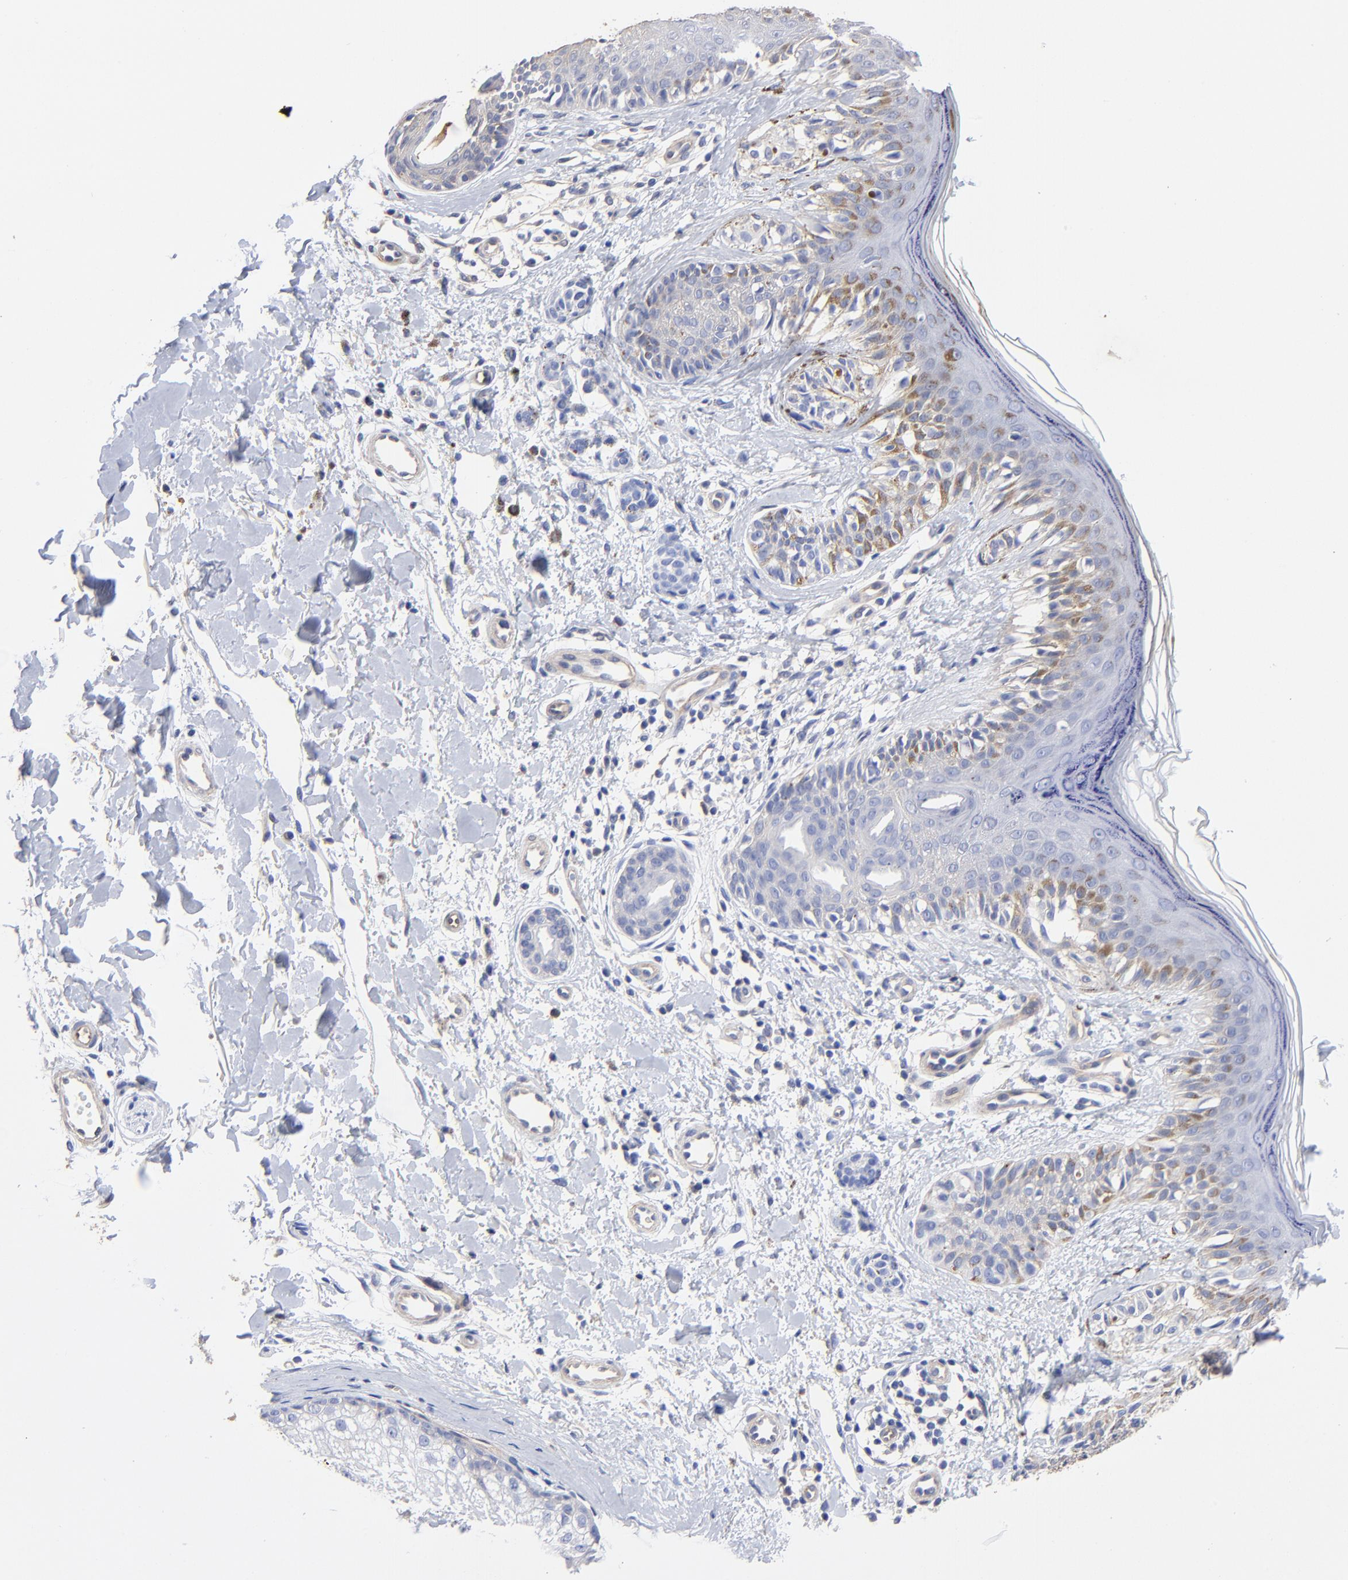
{"staining": {"intensity": "negative", "quantity": "none", "location": "none"}, "tissue": "melanoma", "cell_type": "Tumor cells", "image_type": "cancer", "snomed": [{"axis": "morphology", "description": "Normal tissue, NOS"}, {"axis": "morphology", "description": "Malignant melanoma, NOS"}, {"axis": "topography", "description": "Skin"}], "caption": "This is an immunohistochemistry photomicrograph of human melanoma. There is no positivity in tumor cells.", "gene": "TAGLN2", "patient": {"sex": "male", "age": 83}}